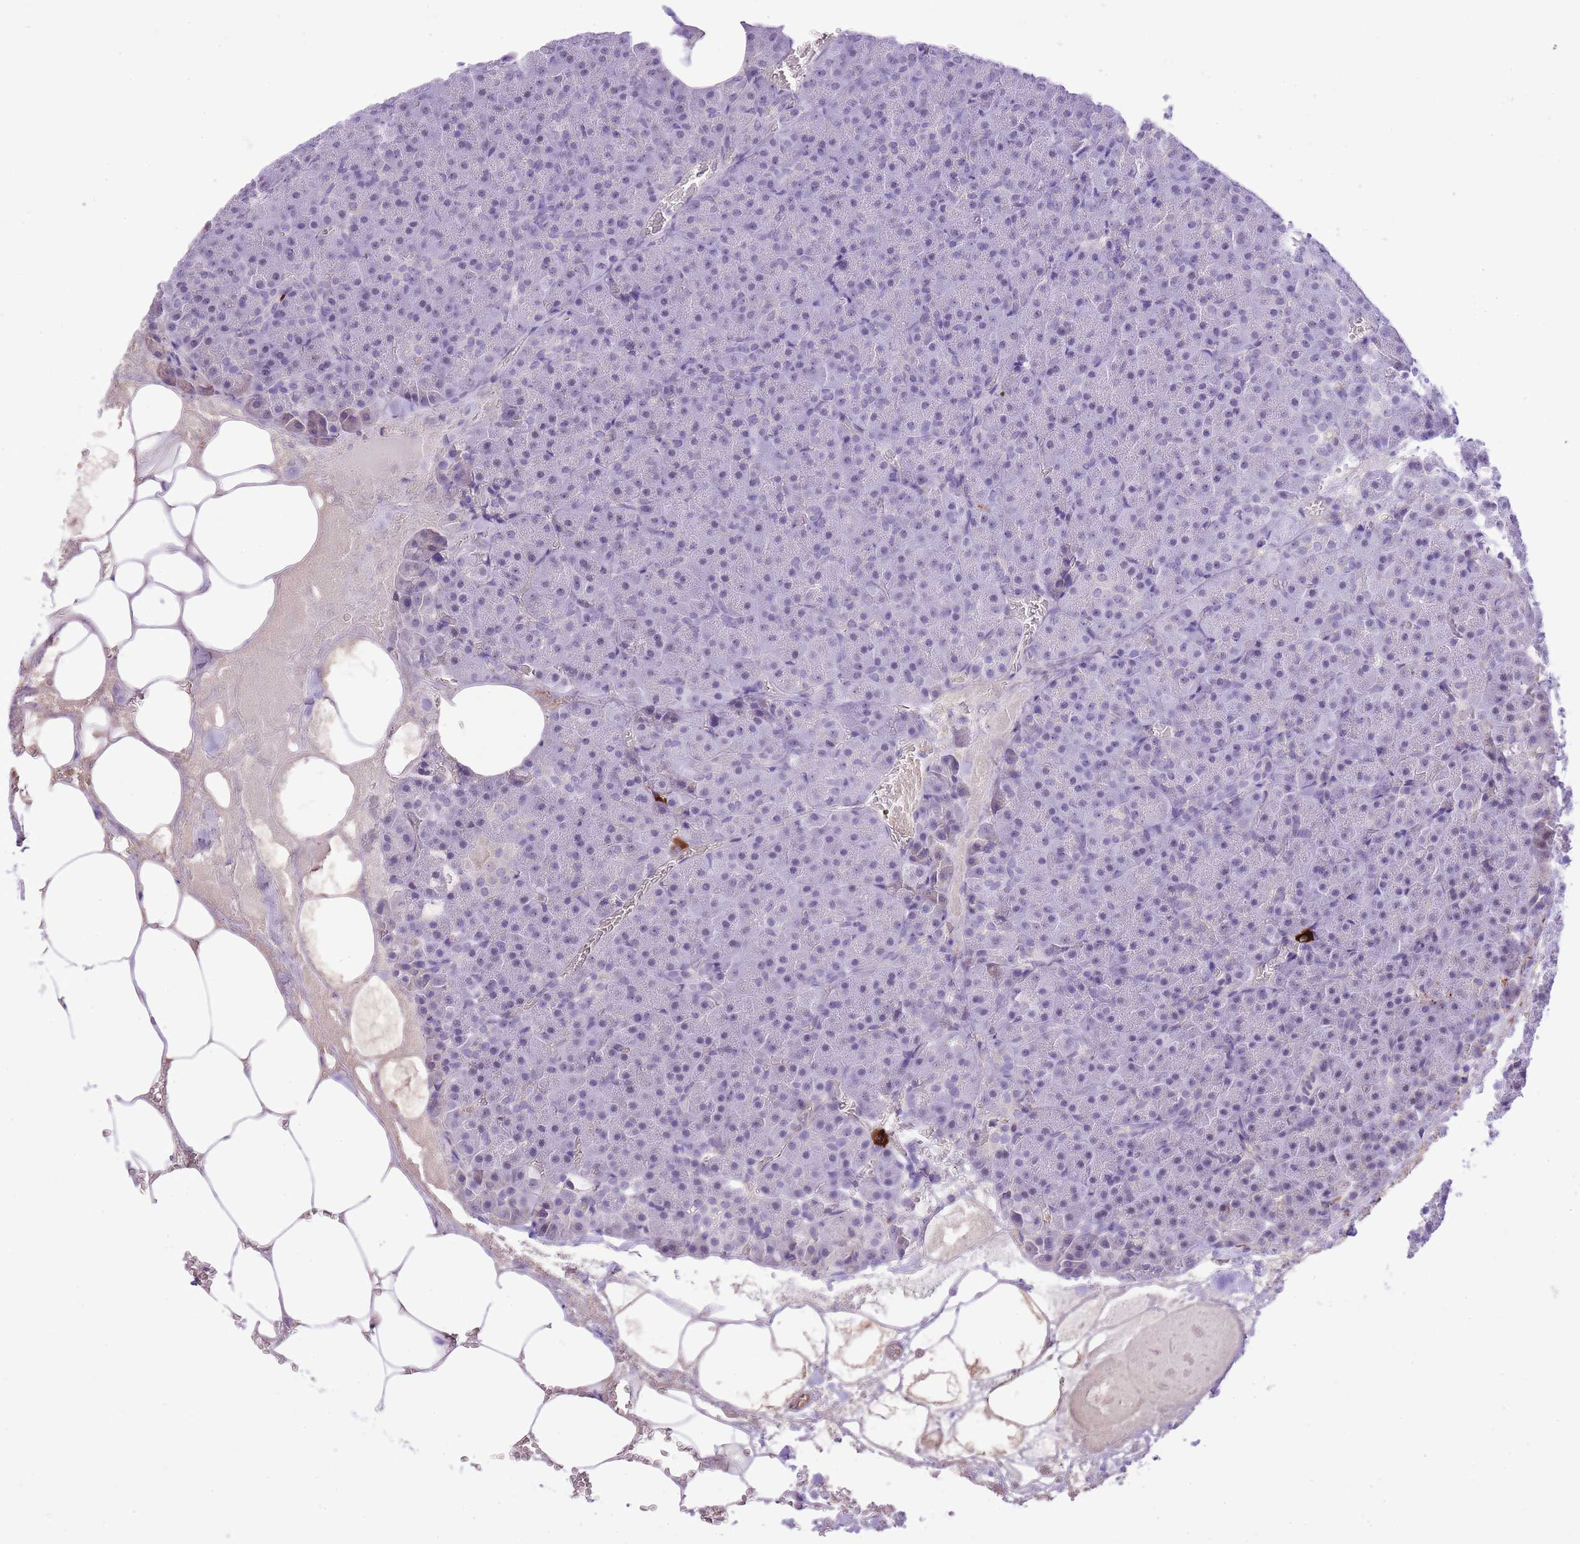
{"staining": {"intensity": "negative", "quantity": "none", "location": "none"}, "tissue": "pancreas", "cell_type": "Exocrine glandular cells", "image_type": "normal", "snomed": [{"axis": "morphology", "description": "Normal tissue, NOS"}, {"axis": "topography", "description": "Pancreas"}], "caption": "A photomicrograph of pancreas stained for a protein displays no brown staining in exocrine glandular cells. (Brightfield microscopy of DAB (3,3'-diaminobenzidine) IHC at high magnification).", "gene": "MEIOSIN", "patient": {"sex": "female", "age": 74}}